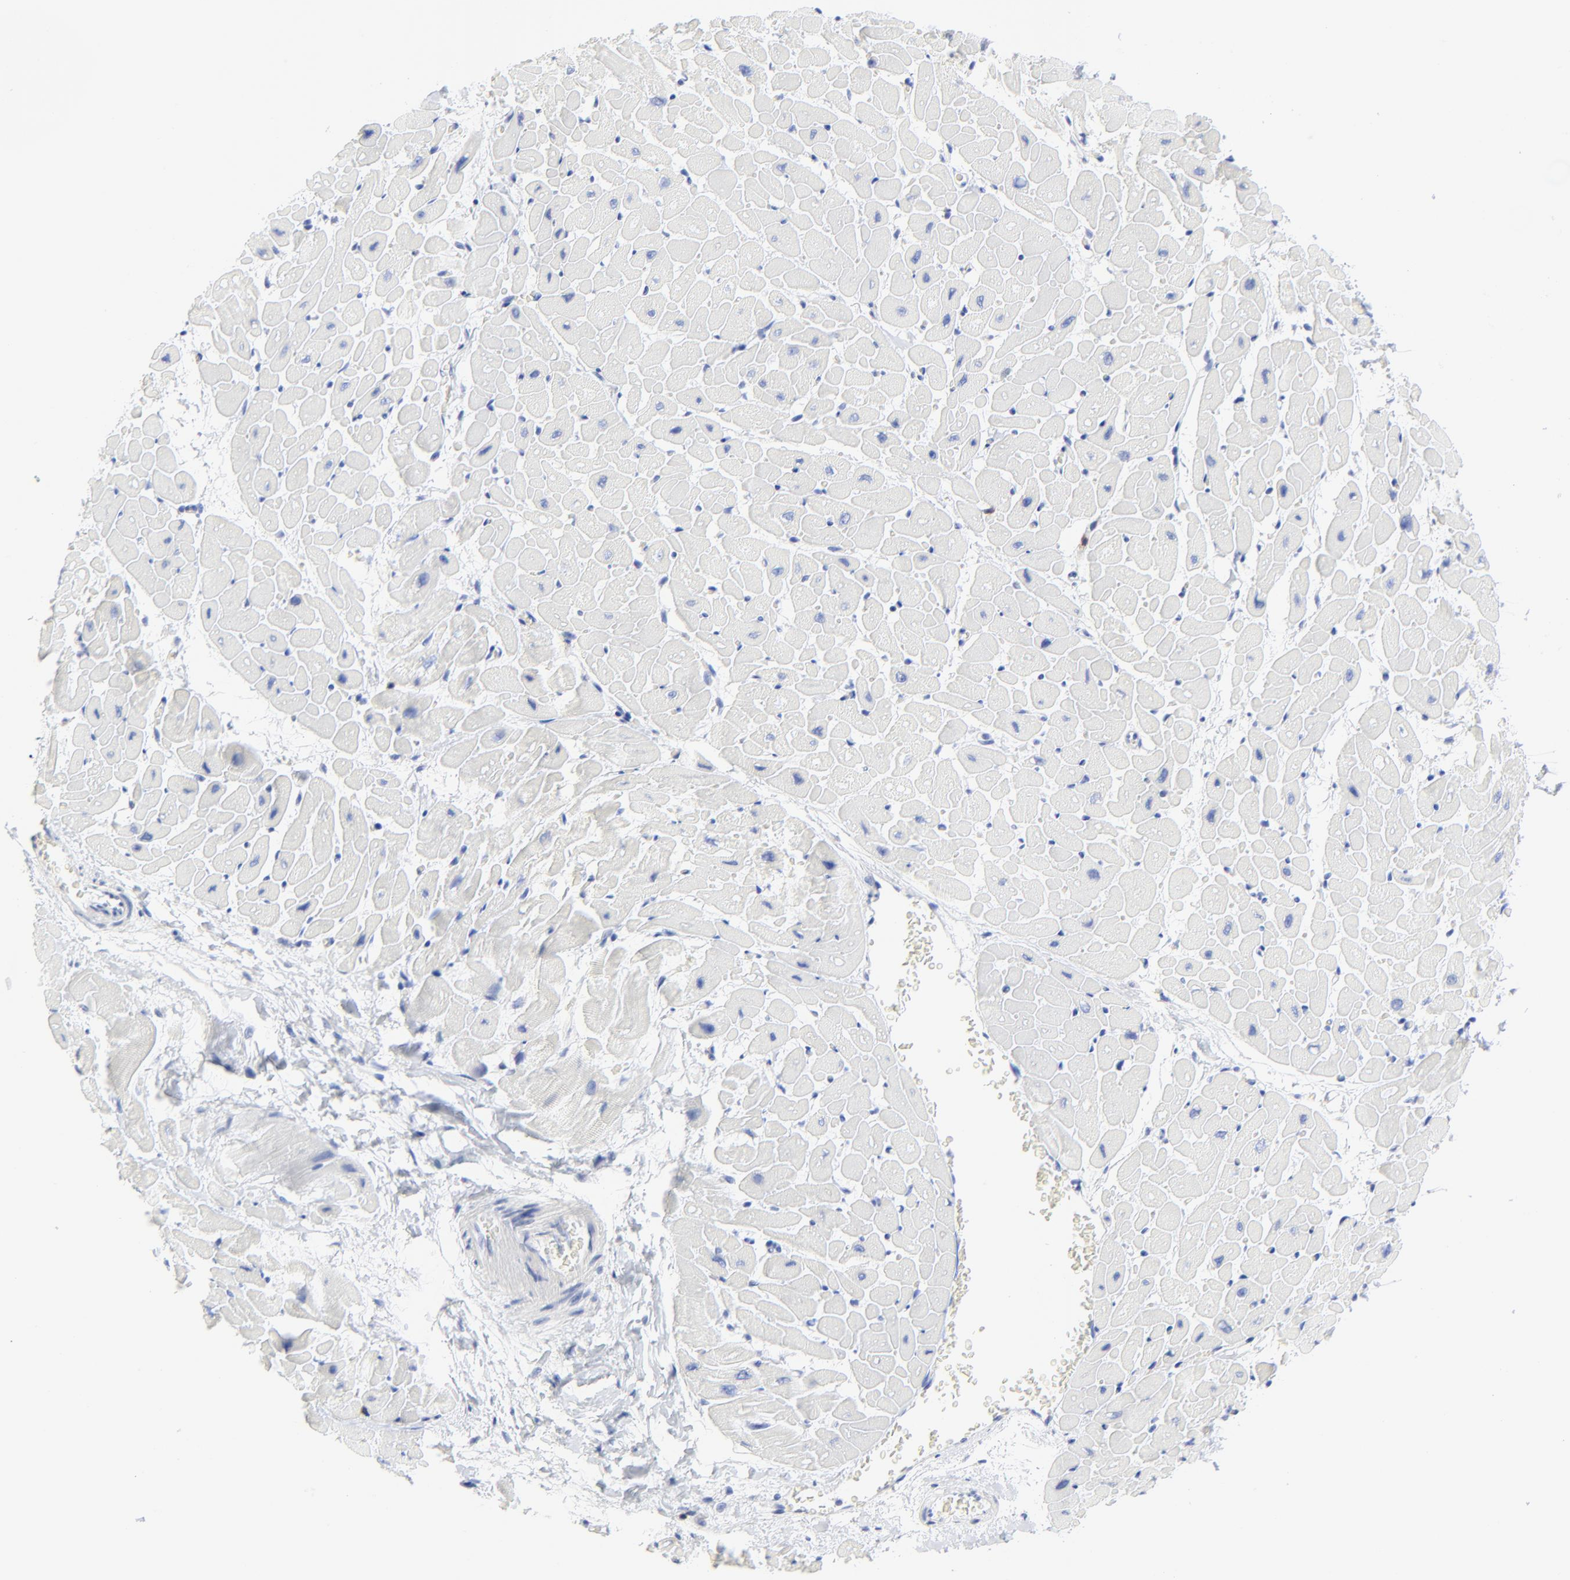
{"staining": {"intensity": "negative", "quantity": "none", "location": "none"}, "tissue": "heart muscle", "cell_type": "Cardiomyocytes", "image_type": "normal", "snomed": [{"axis": "morphology", "description": "Normal tissue, NOS"}, {"axis": "topography", "description": "Heart"}], "caption": "IHC micrograph of normal heart muscle stained for a protein (brown), which reveals no staining in cardiomyocytes.", "gene": "LCK", "patient": {"sex": "male", "age": 45}}